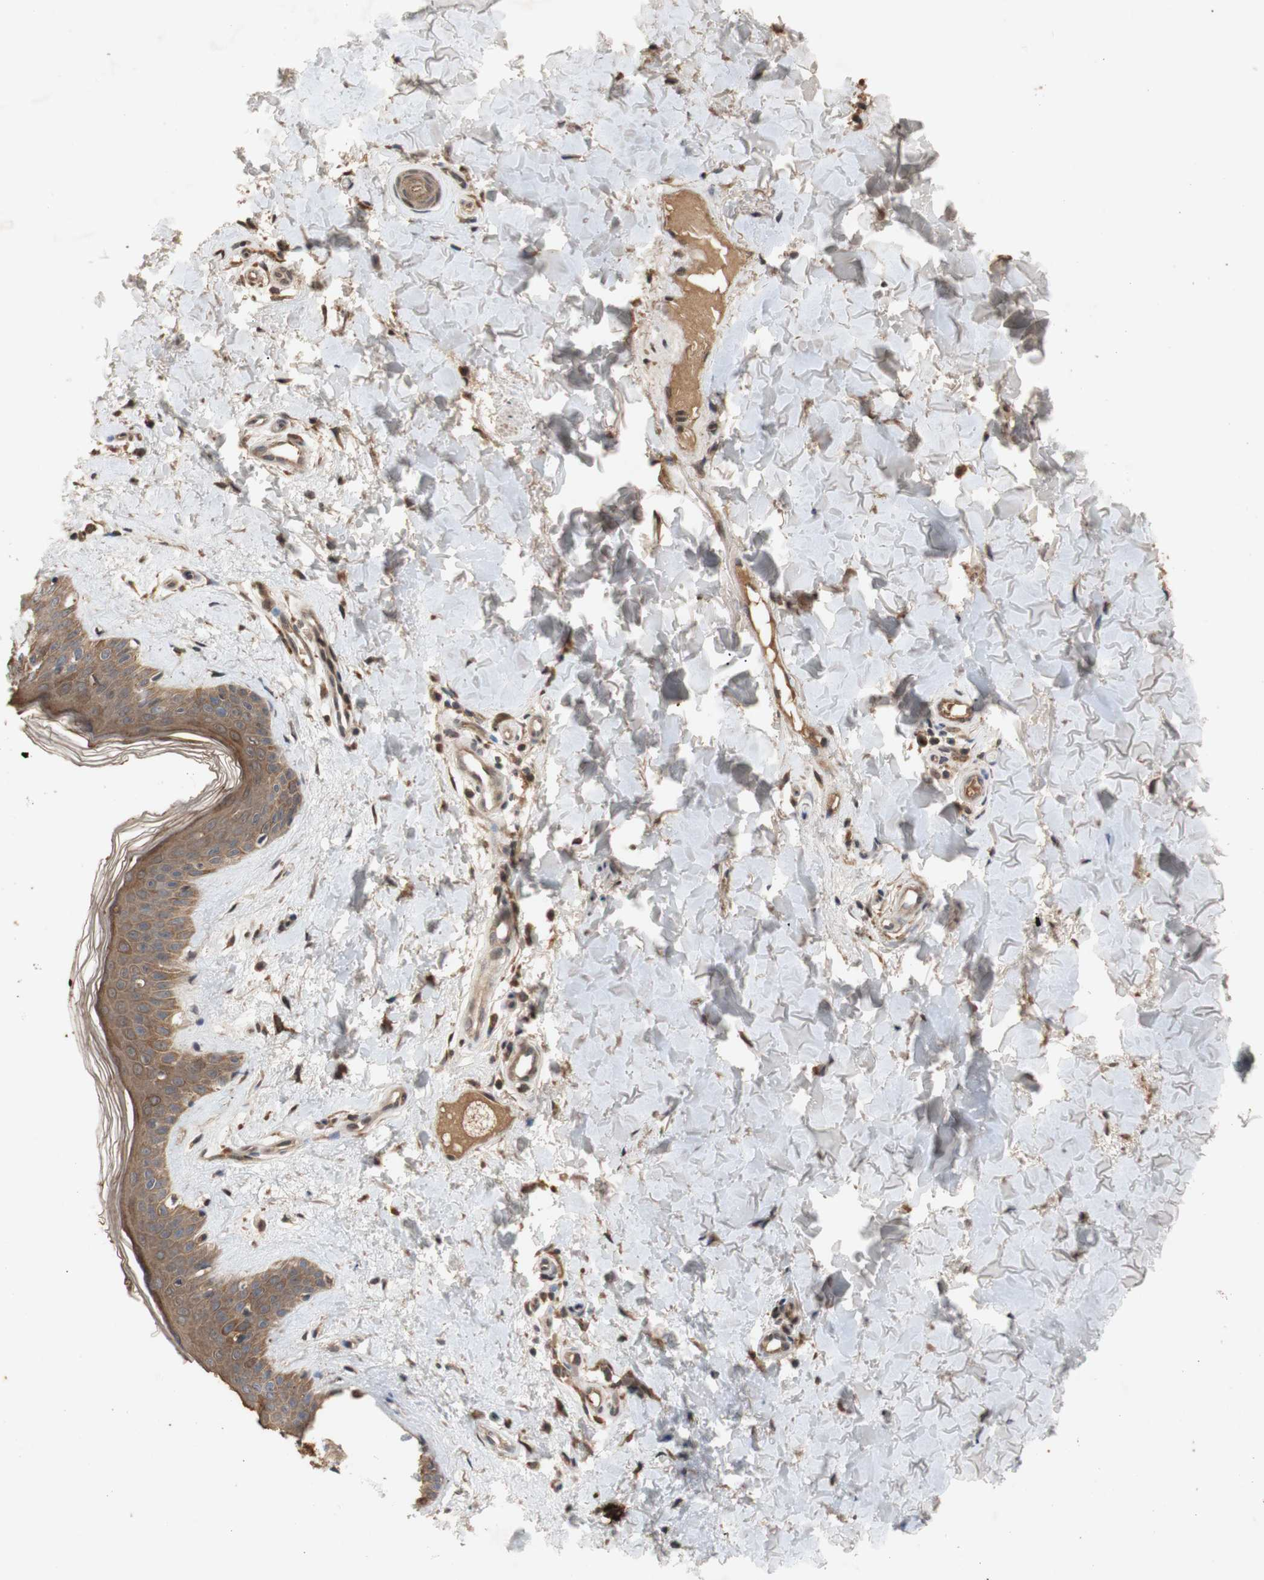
{"staining": {"intensity": "moderate", "quantity": ">75%", "location": "cytoplasmic/membranous"}, "tissue": "skin", "cell_type": "Fibroblasts", "image_type": "normal", "snomed": [{"axis": "morphology", "description": "Normal tissue, NOS"}, {"axis": "topography", "description": "Skin"}], "caption": "A high-resolution photomicrograph shows IHC staining of benign skin, which displays moderate cytoplasmic/membranous staining in approximately >75% of fibroblasts.", "gene": "PKN1", "patient": {"sex": "female", "age": 41}}